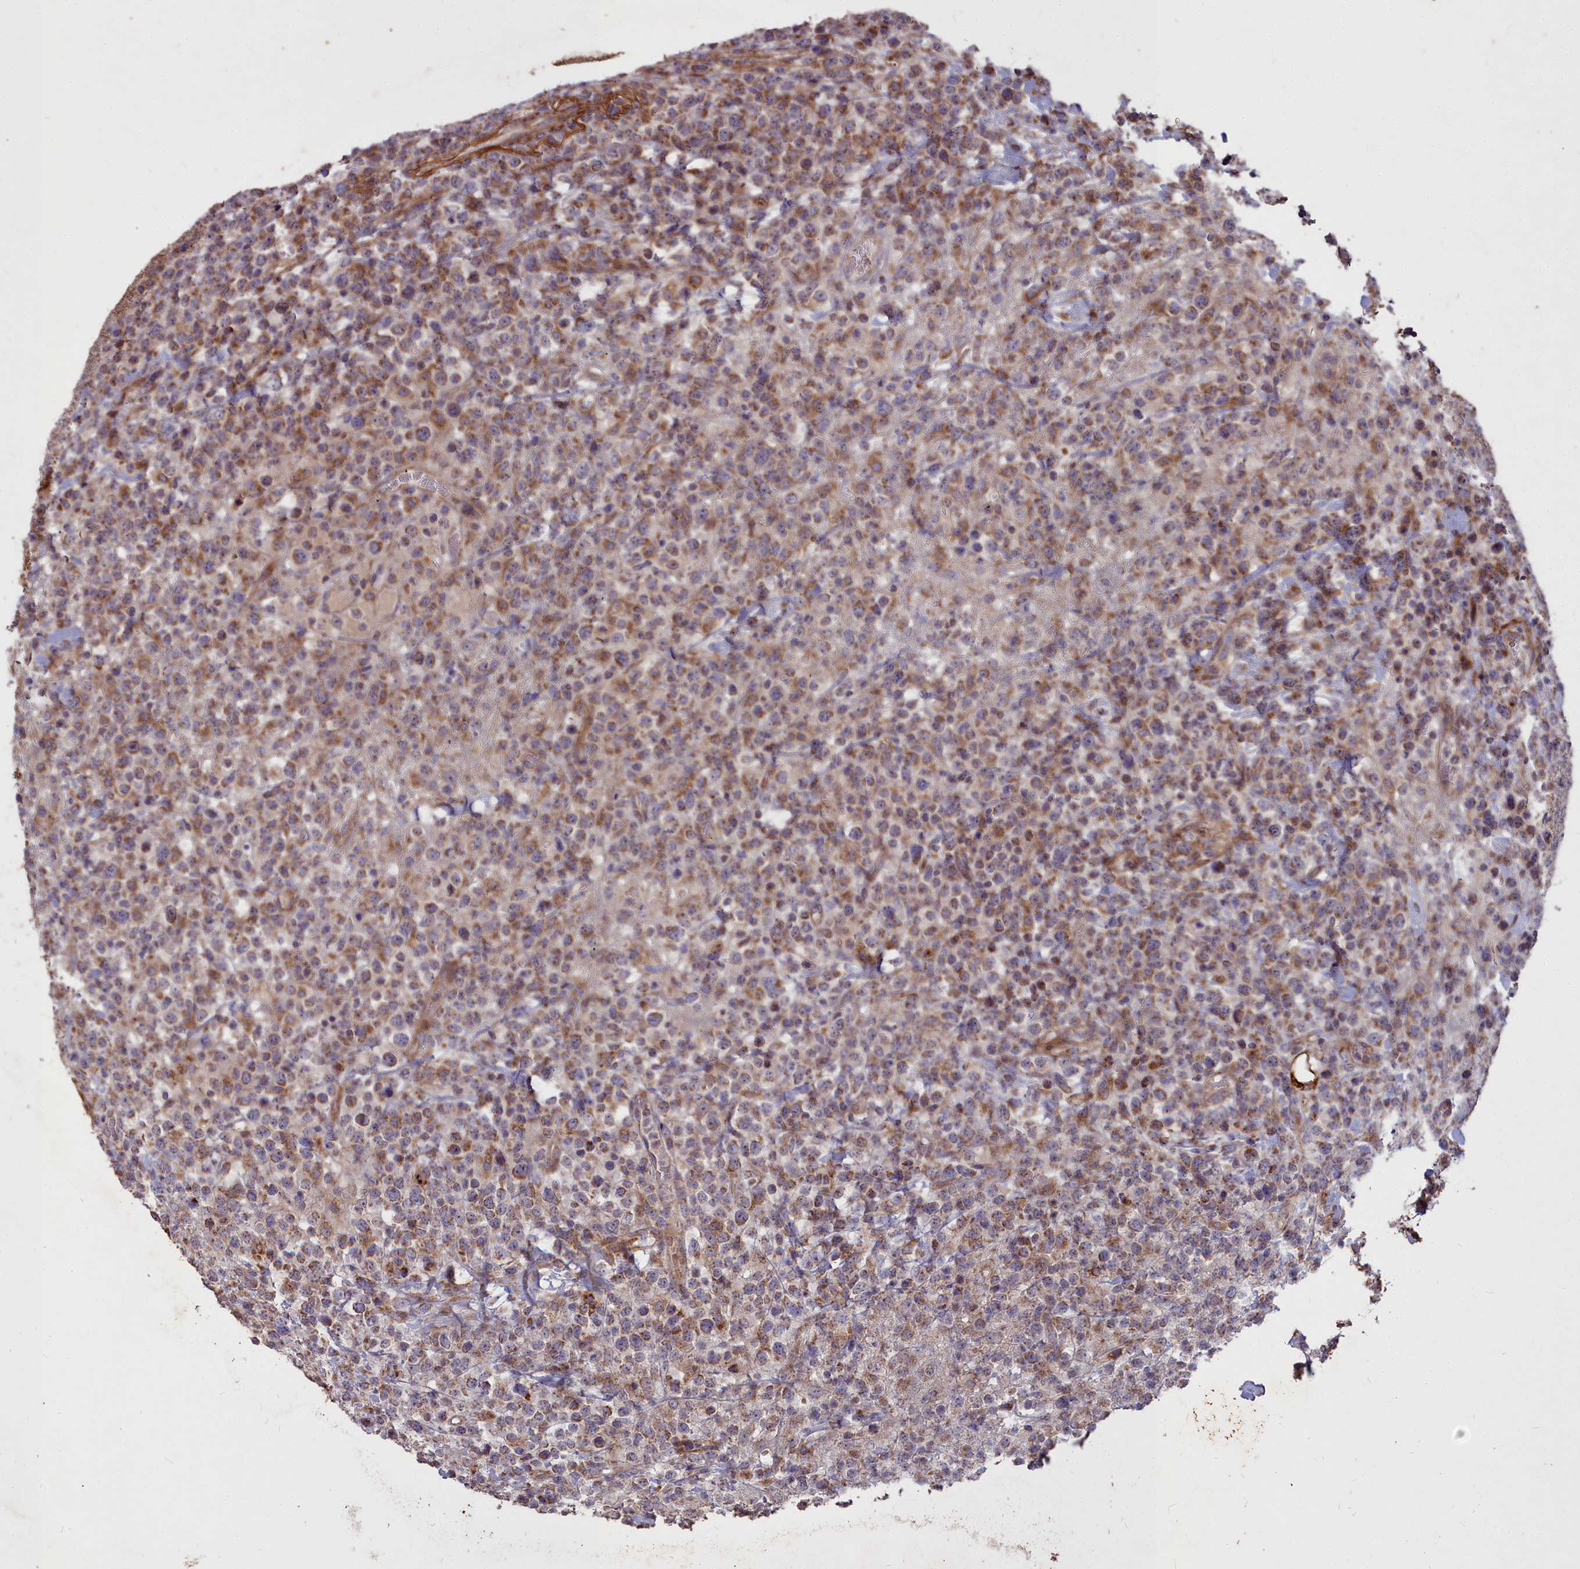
{"staining": {"intensity": "moderate", "quantity": ">75%", "location": "cytoplasmic/membranous"}, "tissue": "lymphoma", "cell_type": "Tumor cells", "image_type": "cancer", "snomed": [{"axis": "morphology", "description": "Malignant lymphoma, non-Hodgkin's type, High grade"}, {"axis": "topography", "description": "Colon"}], "caption": "Malignant lymphoma, non-Hodgkin's type (high-grade) stained with a brown dye exhibits moderate cytoplasmic/membranous positive positivity in about >75% of tumor cells.", "gene": "COX11", "patient": {"sex": "female", "age": 53}}